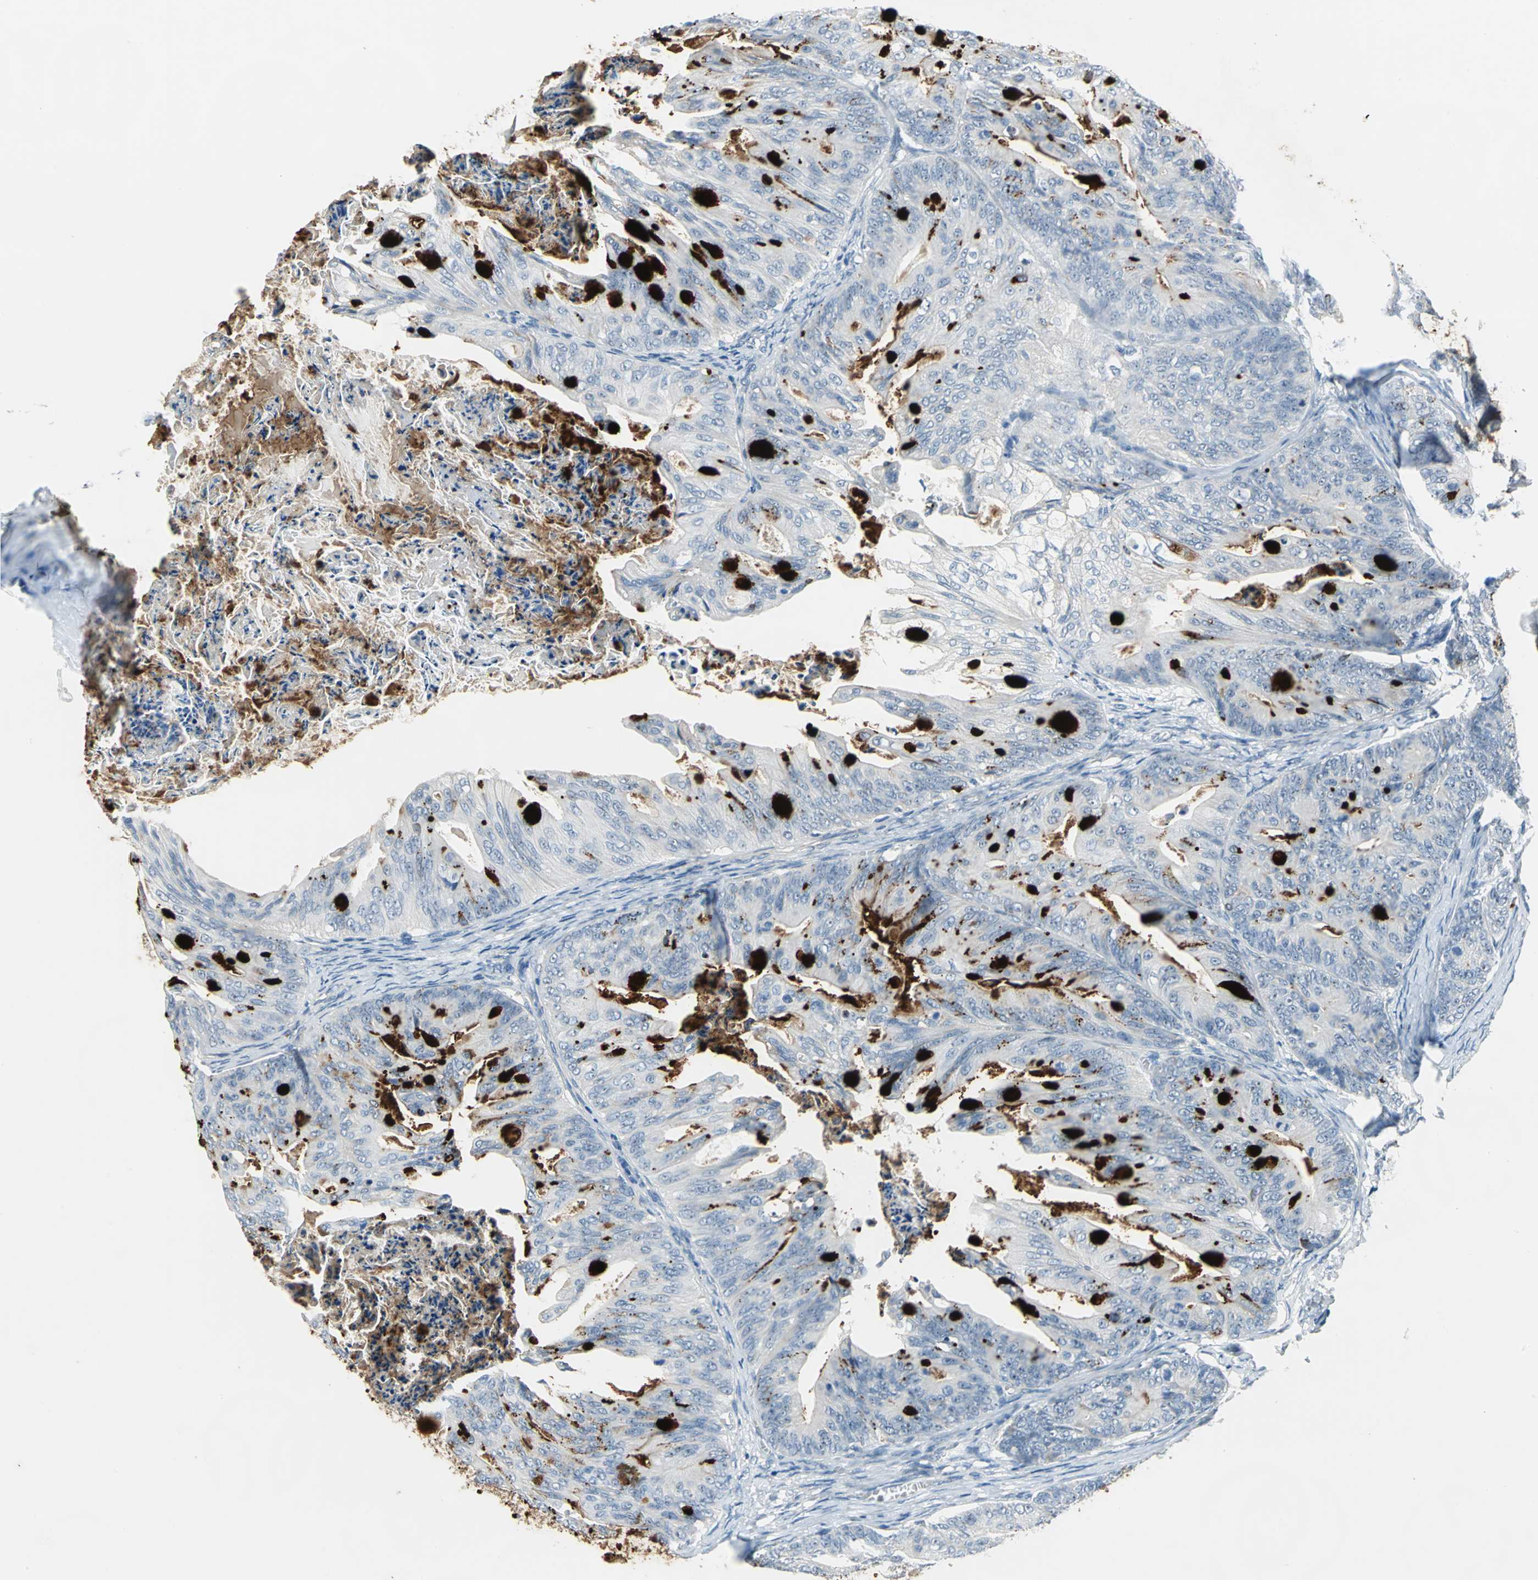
{"staining": {"intensity": "strong", "quantity": "25%-75%", "location": "cytoplasmic/membranous"}, "tissue": "ovarian cancer", "cell_type": "Tumor cells", "image_type": "cancer", "snomed": [{"axis": "morphology", "description": "Cystadenocarcinoma, mucinous, NOS"}, {"axis": "topography", "description": "Ovary"}], "caption": "Immunohistochemical staining of ovarian mucinous cystadenocarcinoma shows strong cytoplasmic/membranous protein staining in about 25%-75% of tumor cells. Nuclei are stained in blue.", "gene": "MUC4", "patient": {"sex": "female", "age": 36}}